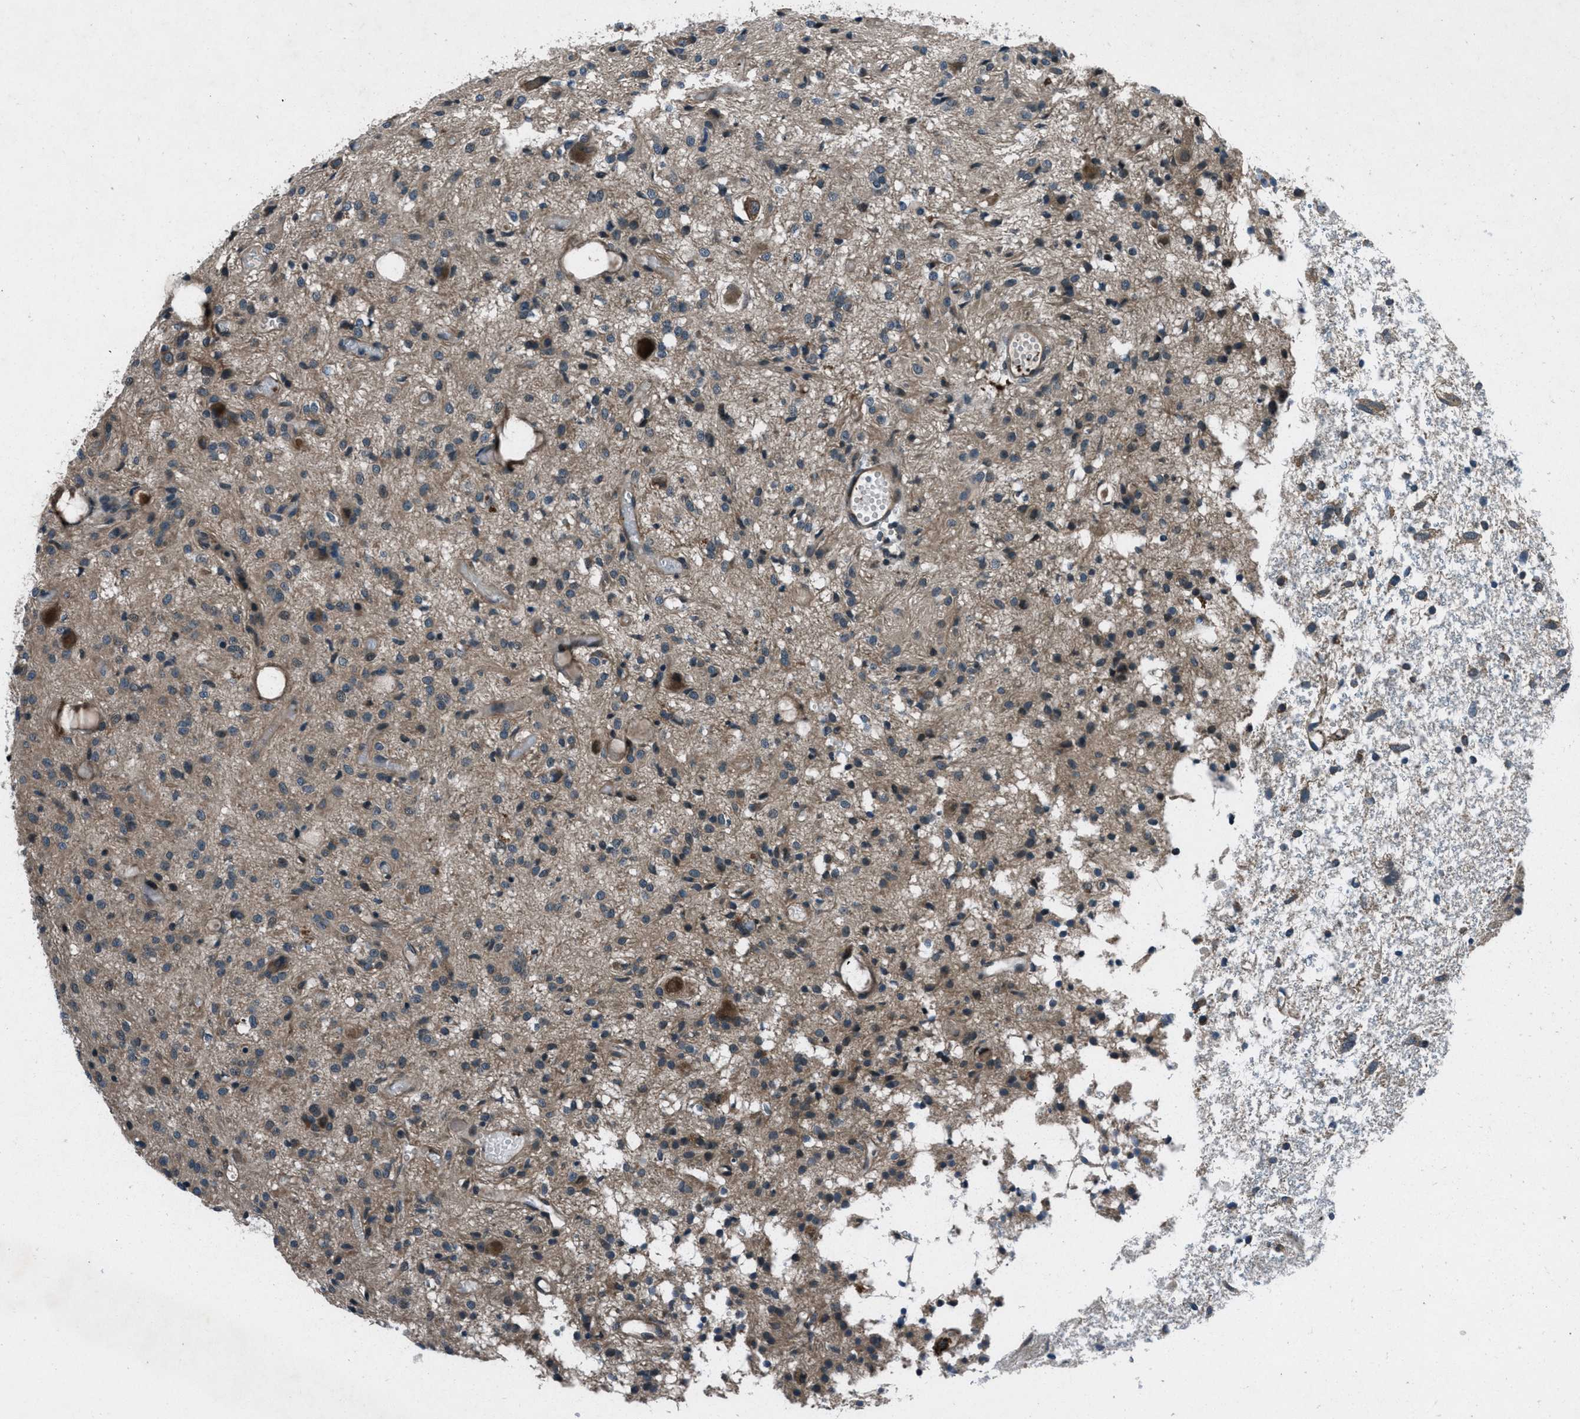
{"staining": {"intensity": "weak", "quantity": ">75%", "location": "cytoplasmic/membranous"}, "tissue": "glioma", "cell_type": "Tumor cells", "image_type": "cancer", "snomed": [{"axis": "morphology", "description": "Glioma, malignant, High grade"}, {"axis": "topography", "description": "Brain"}], "caption": "The histopathology image displays staining of glioma, revealing weak cytoplasmic/membranous protein expression (brown color) within tumor cells.", "gene": "EPSTI1", "patient": {"sex": "female", "age": 59}}